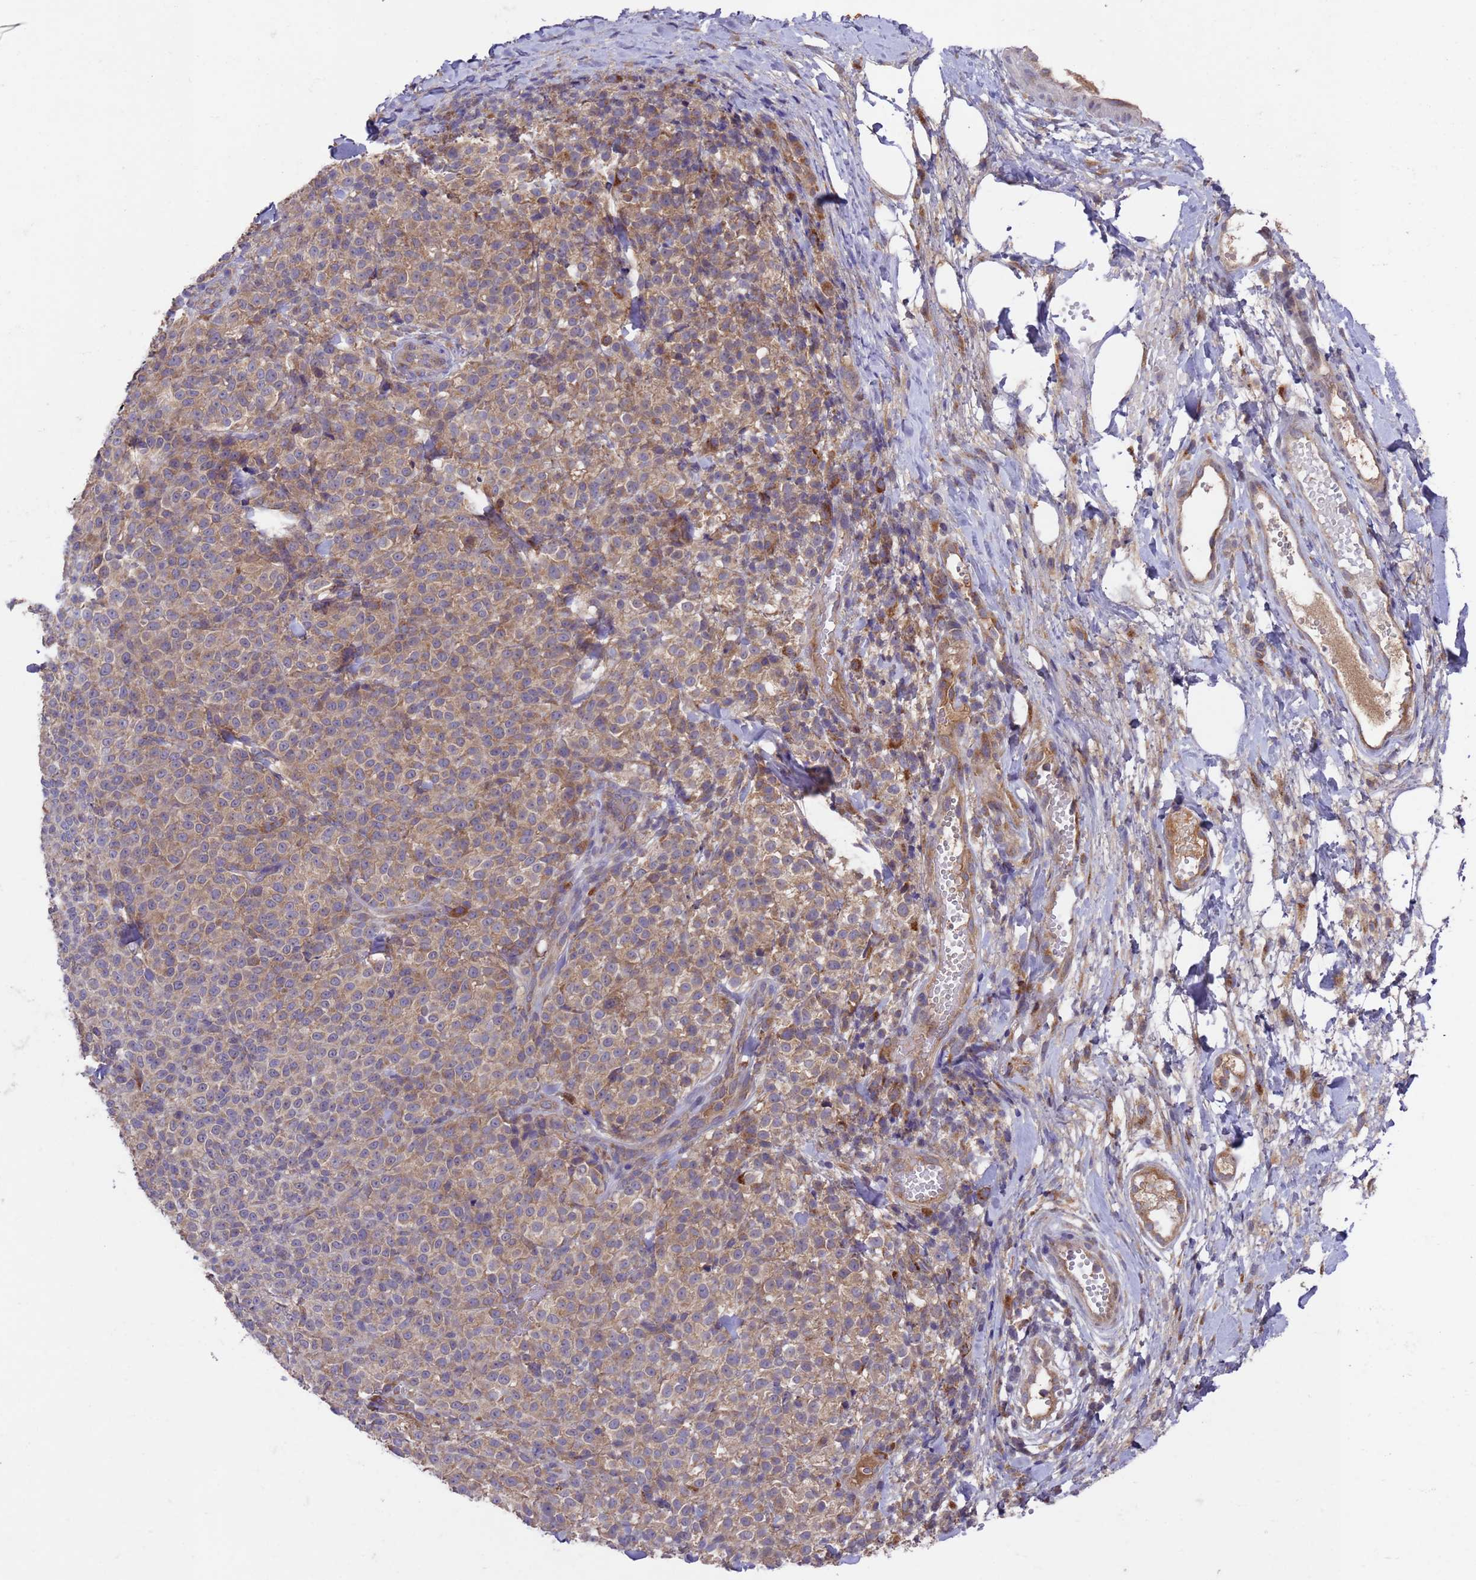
{"staining": {"intensity": "weak", "quantity": ">75%", "location": "cytoplasmic/membranous"}, "tissue": "melanoma", "cell_type": "Tumor cells", "image_type": "cancer", "snomed": [{"axis": "morphology", "description": "Normal tissue, NOS"}, {"axis": "morphology", "description": "Malignant melanoma, NOS"}, {"axis": "topography", "description": "Skin"}], "caption": "This photomicrograph reveals IHC staining of human melanoma, with low weak cytoplasmic/membranous expression in about >75% of tumor cells.", "gene": "DCAF12L2", "patient": {"sex": "female", "age": 34}}